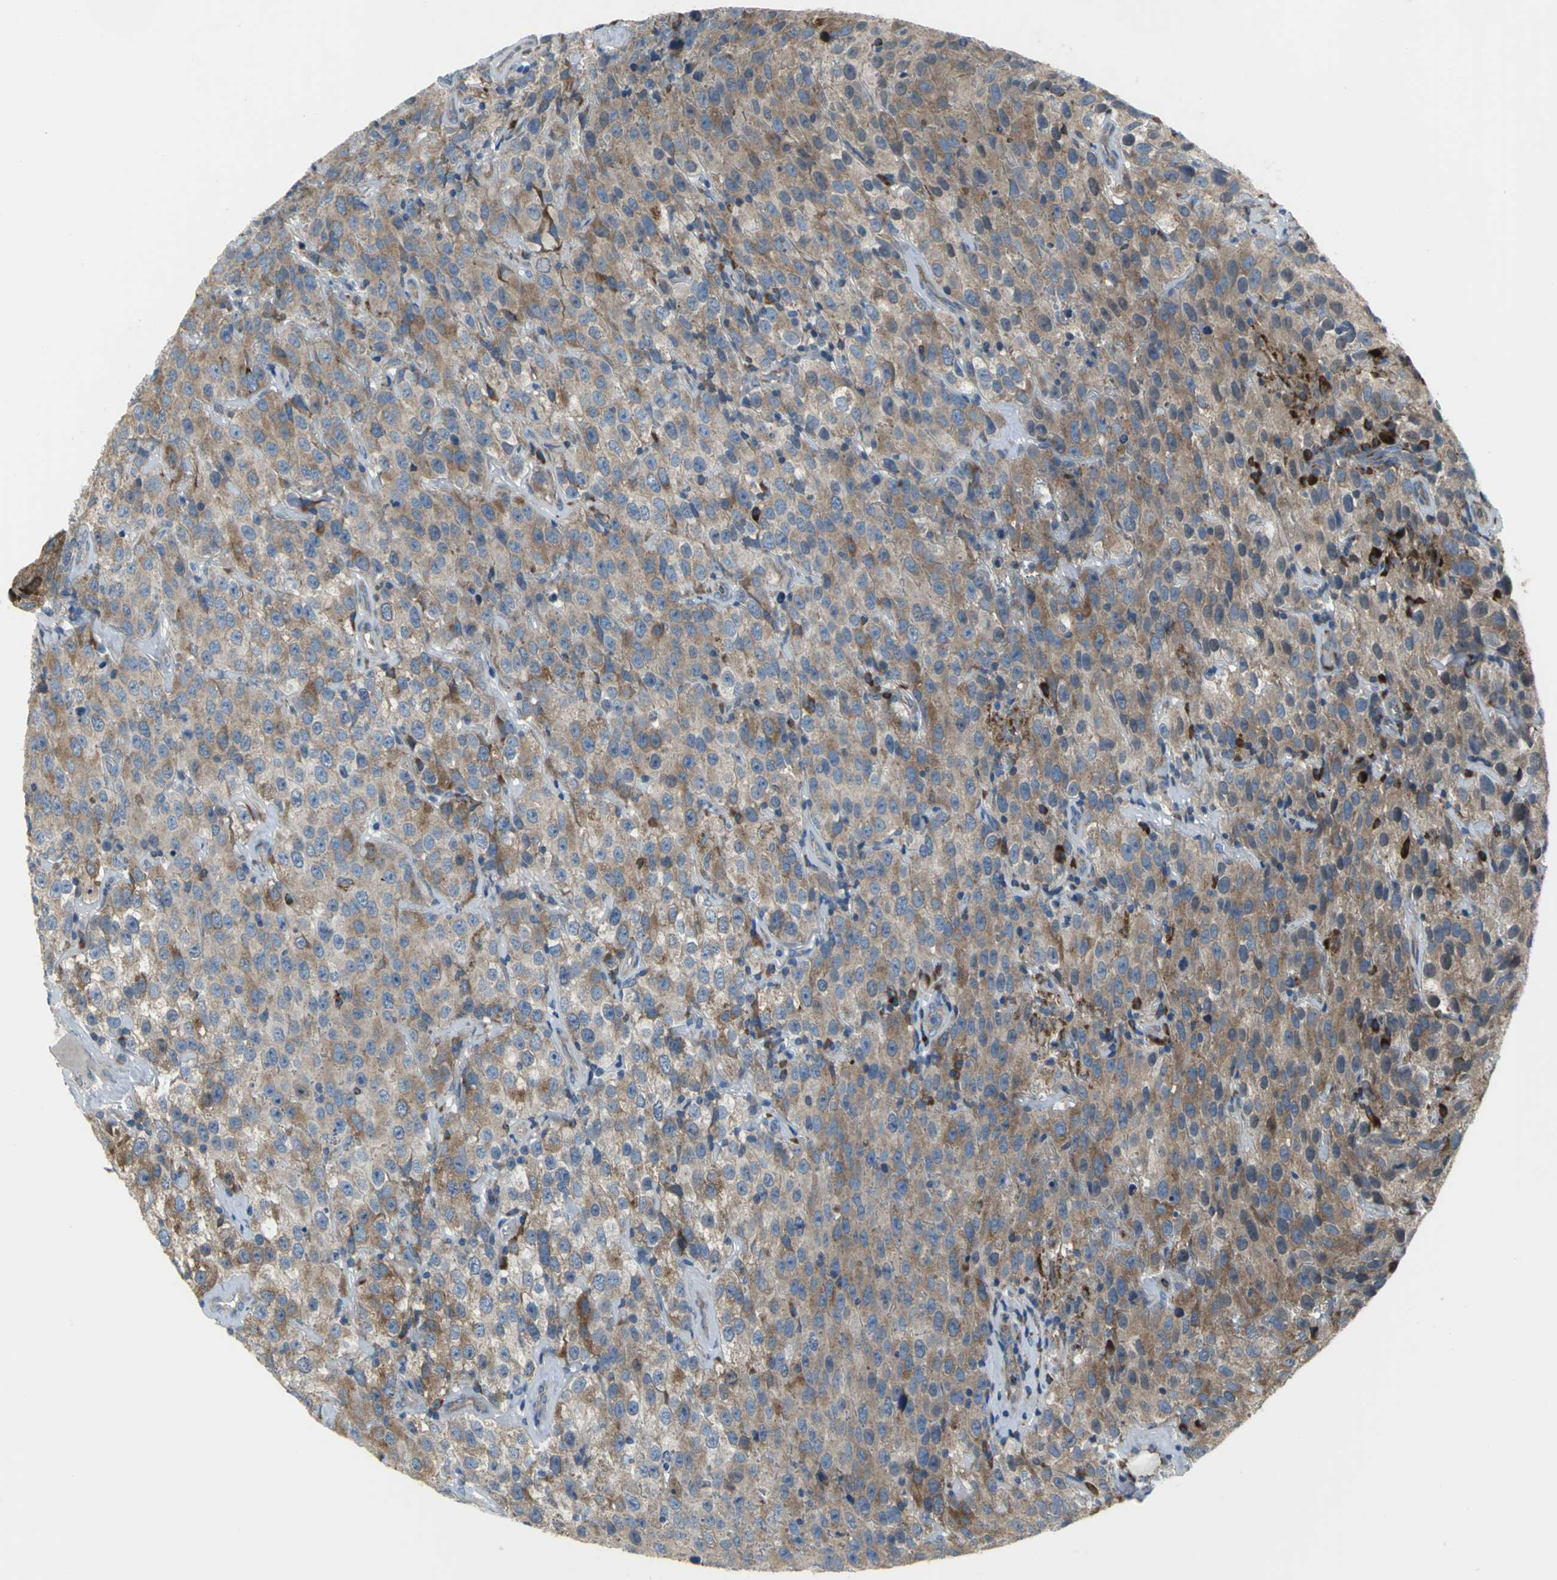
{"staining": {"intensity": "moderate", "quantity": "25%-75%", "location": "cytoplasmic/membranous"}, "tissue": "testis cancer", "cell_type": "Tumor cells", "image_type": "cancer", "snomed": [{"axis": "morphology", "description": "Seminoma, NOS"}, {"axis": "topography", "description": "Testis"}], "caption": "Protein expression analysis of human seminoma (testis) reveals moderate cytoplasmic/membranous staining in approximately 25%-75% of tumor cells.", "gene": "EIF5A", "patient": {"sex": "male", "age": 52}}